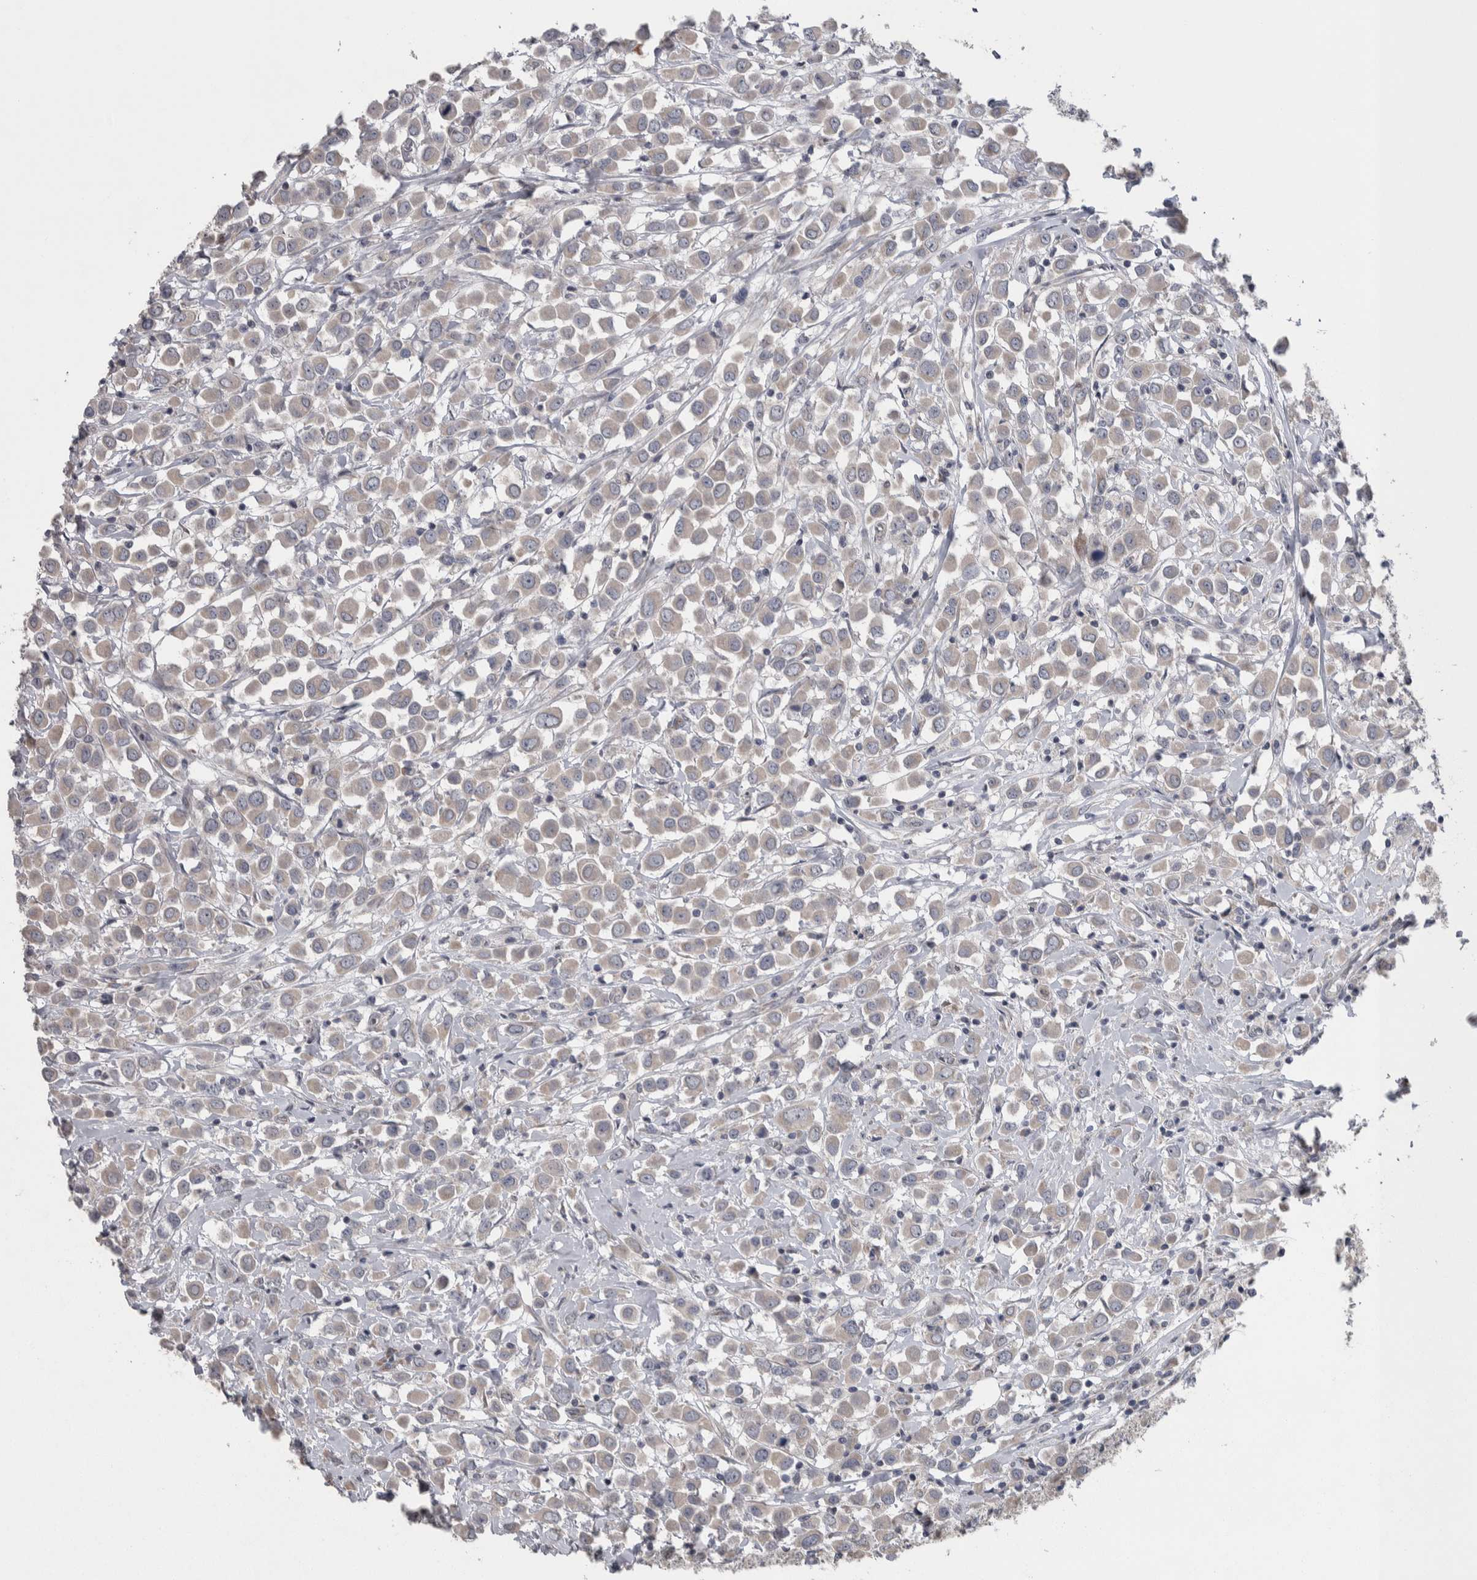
{"staining": {"intensity": "weak", "quantity": "<25%", "location": "cytoplasmic/membranous"}, "tissue": "breast cancer", "cell_type": "Tumor cells", "image_type": "cancer", "snomed": [{"axis": "morphology", "description": "Duct carcinoma"}, {"axis": "topography", "description": "Breast"}], "caption": "Breast cancer was stained to show a protein in brown. There is no significant staining in tumor cells.", "gene": "SRP68", "patient": {"sex": "female", "age": 61}}